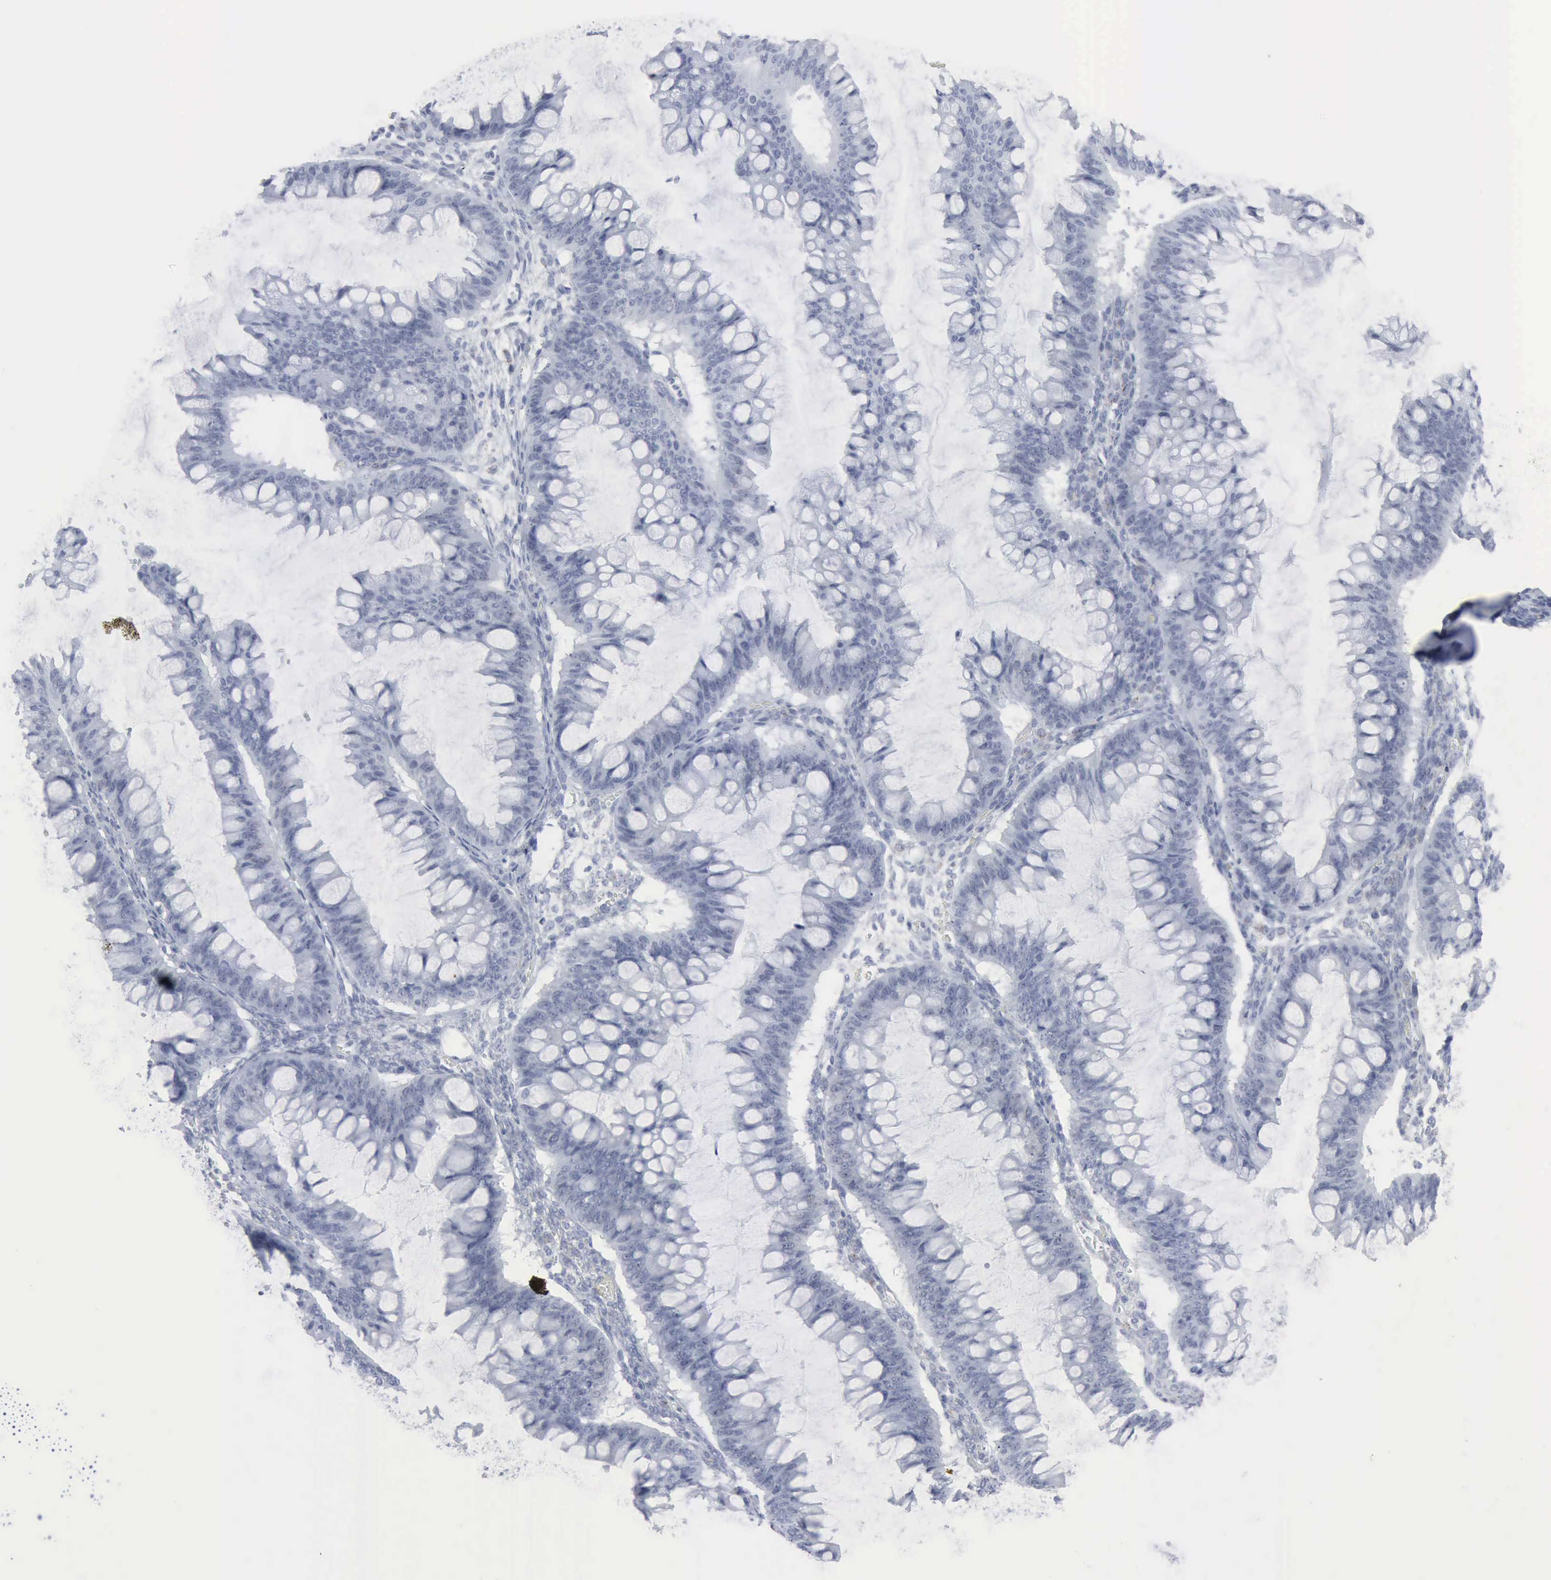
{"staining": {"intensity": "negative", "quantity": "none", "location": "none"}, "tissue": "ovarian cancer", "cell_type": "Tumor cells", "image_type": "cancer", "snomed": [{"axis": "morphology", "description": "Cystadenocarcinoma, mucinous, NOS"}, {"axis": "topography", "description": "Ovary"}], "caption": "Micrograph shows no protein staining in tumor cells of mucinous cystadenocarcinoma (ovarian) tissue.", "gene": "GLA", "patient": {"sex": "female", "age": 73}}